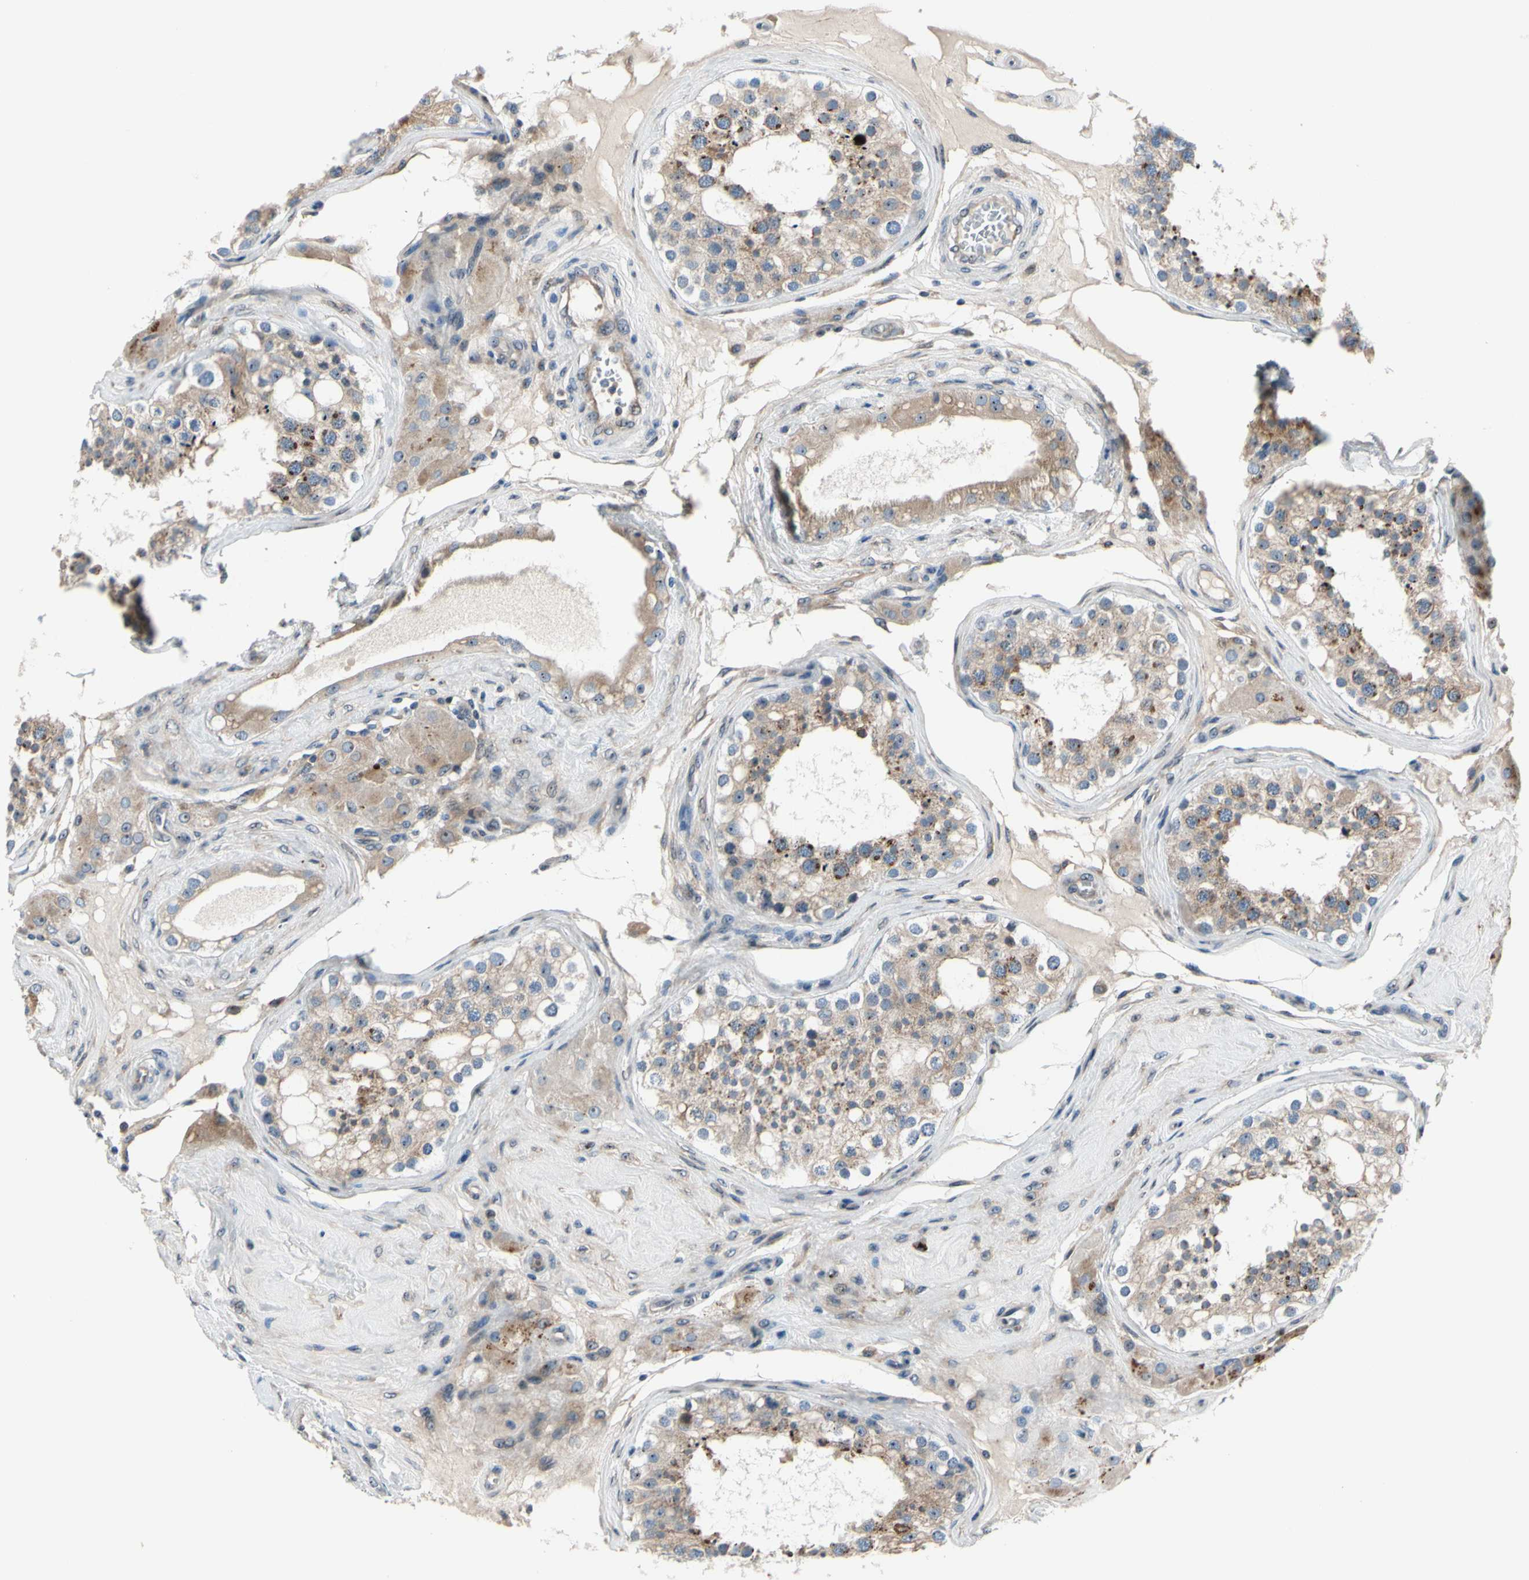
{"staining": {"intensity": "weak", "quantity": ">75%", "location": "cytoplasmic/membranous"}, "tissue": "testis", "cell_type": "Cells in seminiferous ducts", "image_type": "normal", "snomed": [{"axis": "morphology", "description": "Normal tissue, NOS"}, {"axis": "topography", "description": "Testis"}], "caption": "Testis stained with DAB immunohistochemistry shows low levels of weak cytoplasmic/membranous positivity in about >75% of cells in seminiferous ducts.", "gene": "TMED7", "patient": {"sex": "male", "age": 68}}